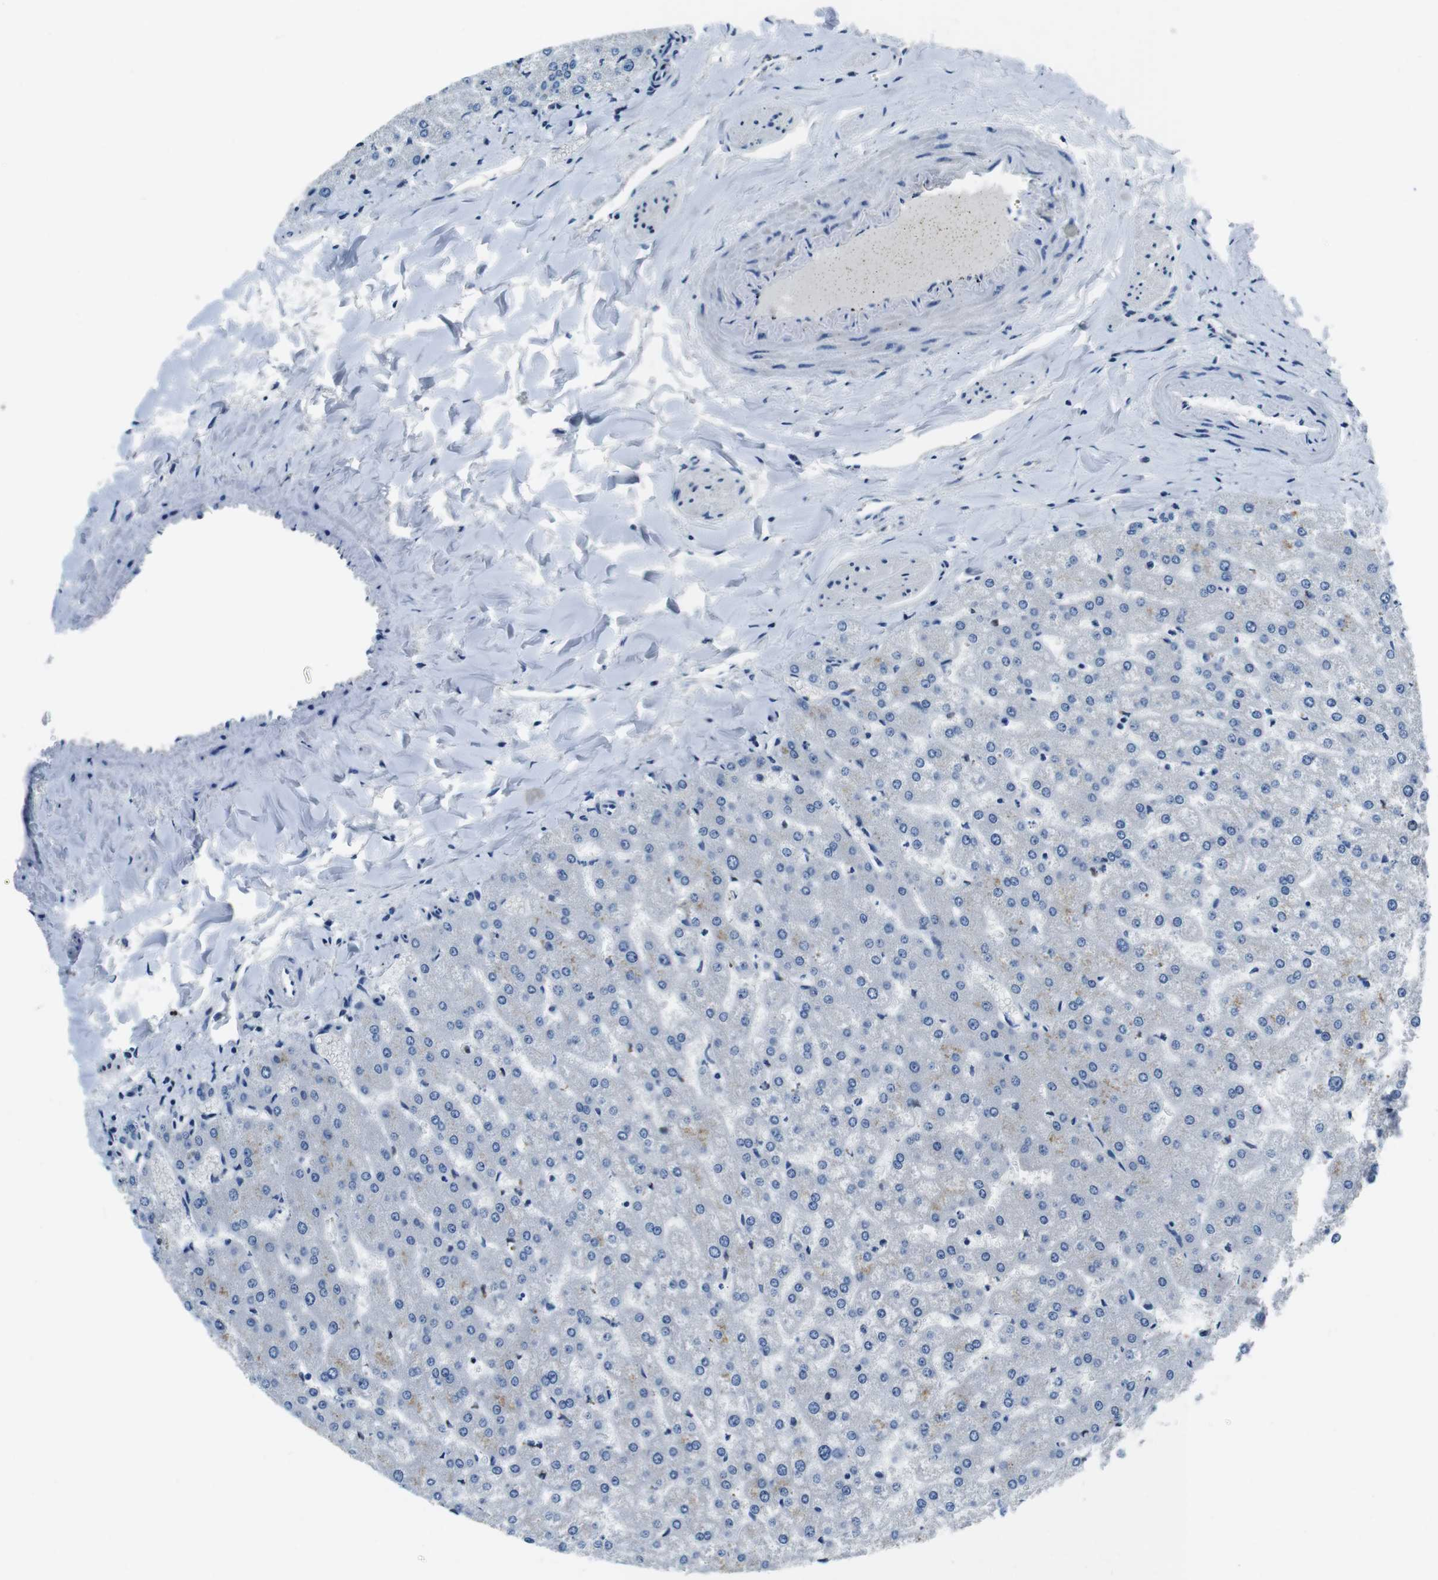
{"staining": {"intensity": "weak", "quantity": "<25%", "location": "cytoplasmic/membranous"}, "tissue": "liver", "cell_type": "Hepatocytes", "image_type": "normal", "snomed": [{"axis": "morphology", "description": "Normal tissue, NOS"}, {"axis": "topography", "description": "Liver"}], "caption": "DAB (3,3'-diaminobenzidine) immunohistochemical staining of unremarkable liver shows no significant positivity in hepatocytes.", "gene": "KCNJ5", "patient": {"sex": "female", "age": 32}}